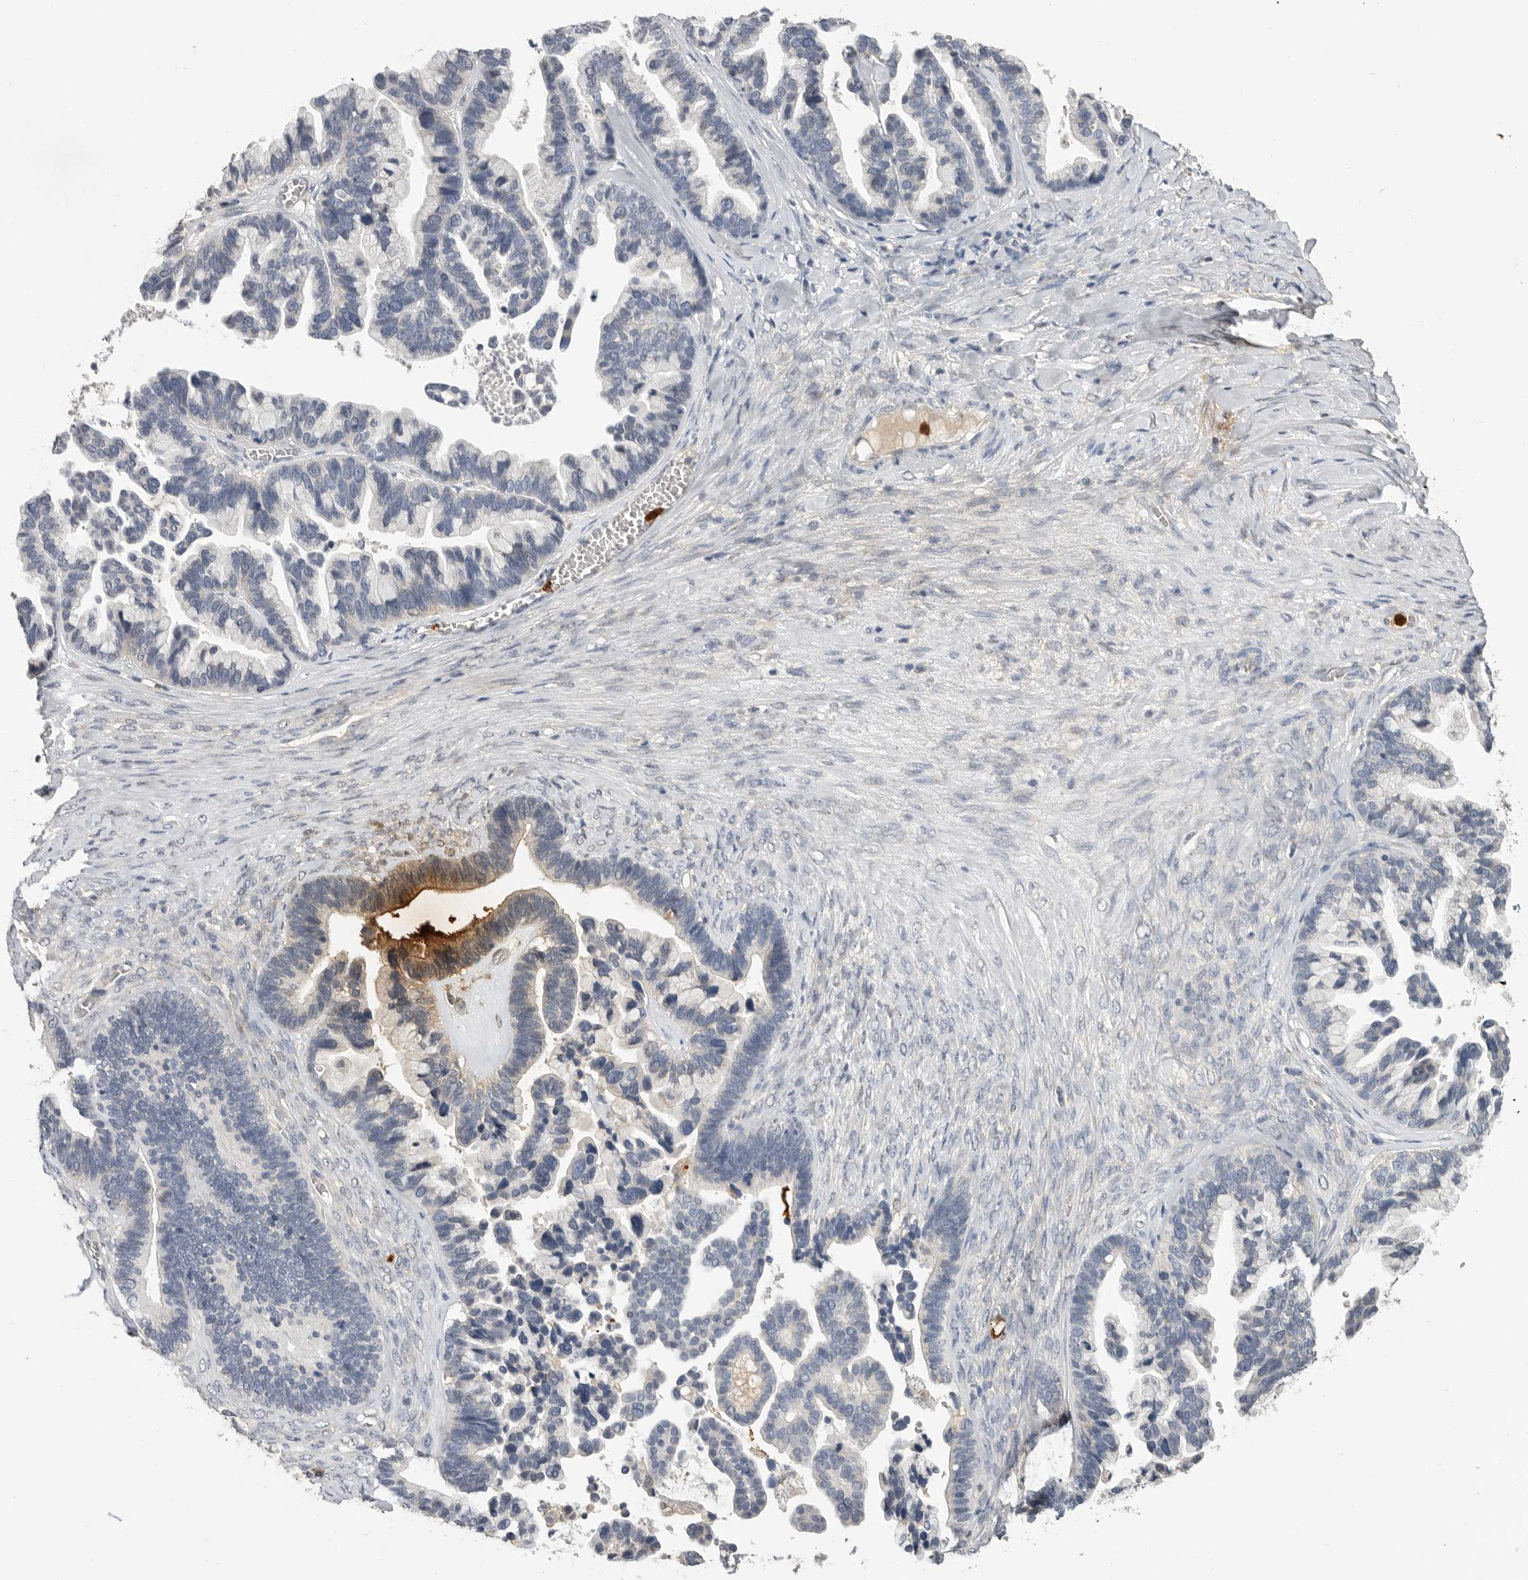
{"staining": {"intensity": "moderate", "quantity": "<25%", "location": "cytoplasmic/membranous"}, "tissue": "ovarian cancer", "cell_type": "Tumor cells", "image_type": "cancer", "snomed": [{"axis": "morphology", "description": "Cystadenocarcinoma, serous, NOS"}, {"axis": "topography", "description": "Ovary"}], "caption": "Ovarian cancer (serous cystadenocarcinoma) stained with a protein marker displays moderate staining in tumor cells.", "gene": "LTBR", "patient": {"sex": "female", "age": 56}}